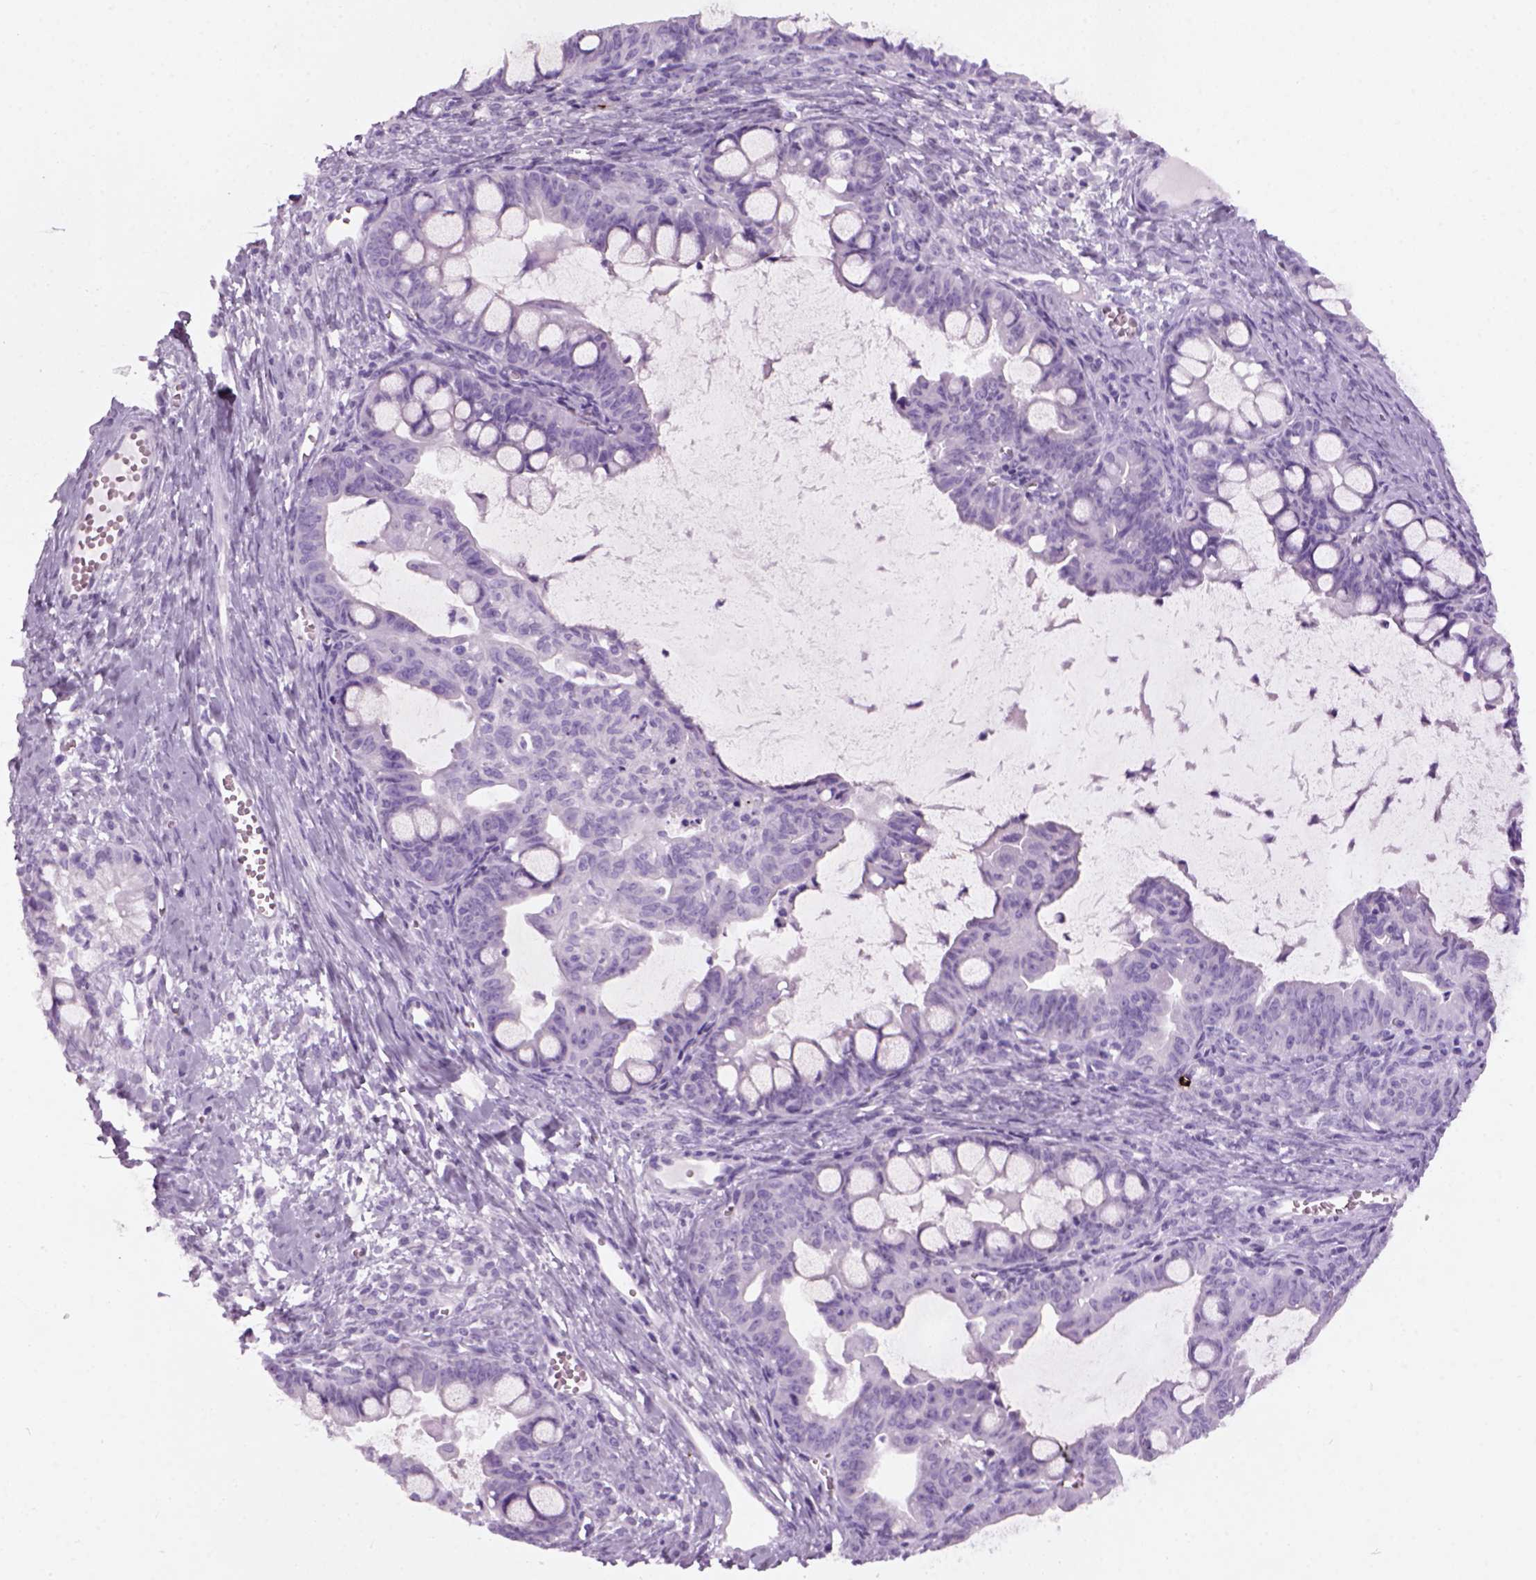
{"staining": {"intensity": "negative", "quantity": "none", "location": "none"}, "tissue": "ovarian cancer", "cell_type": "Tumor cells", "image_type": "cancer", "snomed": [{"axis": "morphology", "description": "Cystadenocarcinoma, mucinous, NOS"}, {"axis": "topography", "description": "Ovary"}], "caption": "Human mucinous cystadenocarcinoma (ovarian) stained for a protein using IHC reveals no staining in tumor cells.", "gene": "MZB1", "patient": {"sex": "female", "age": 63}}